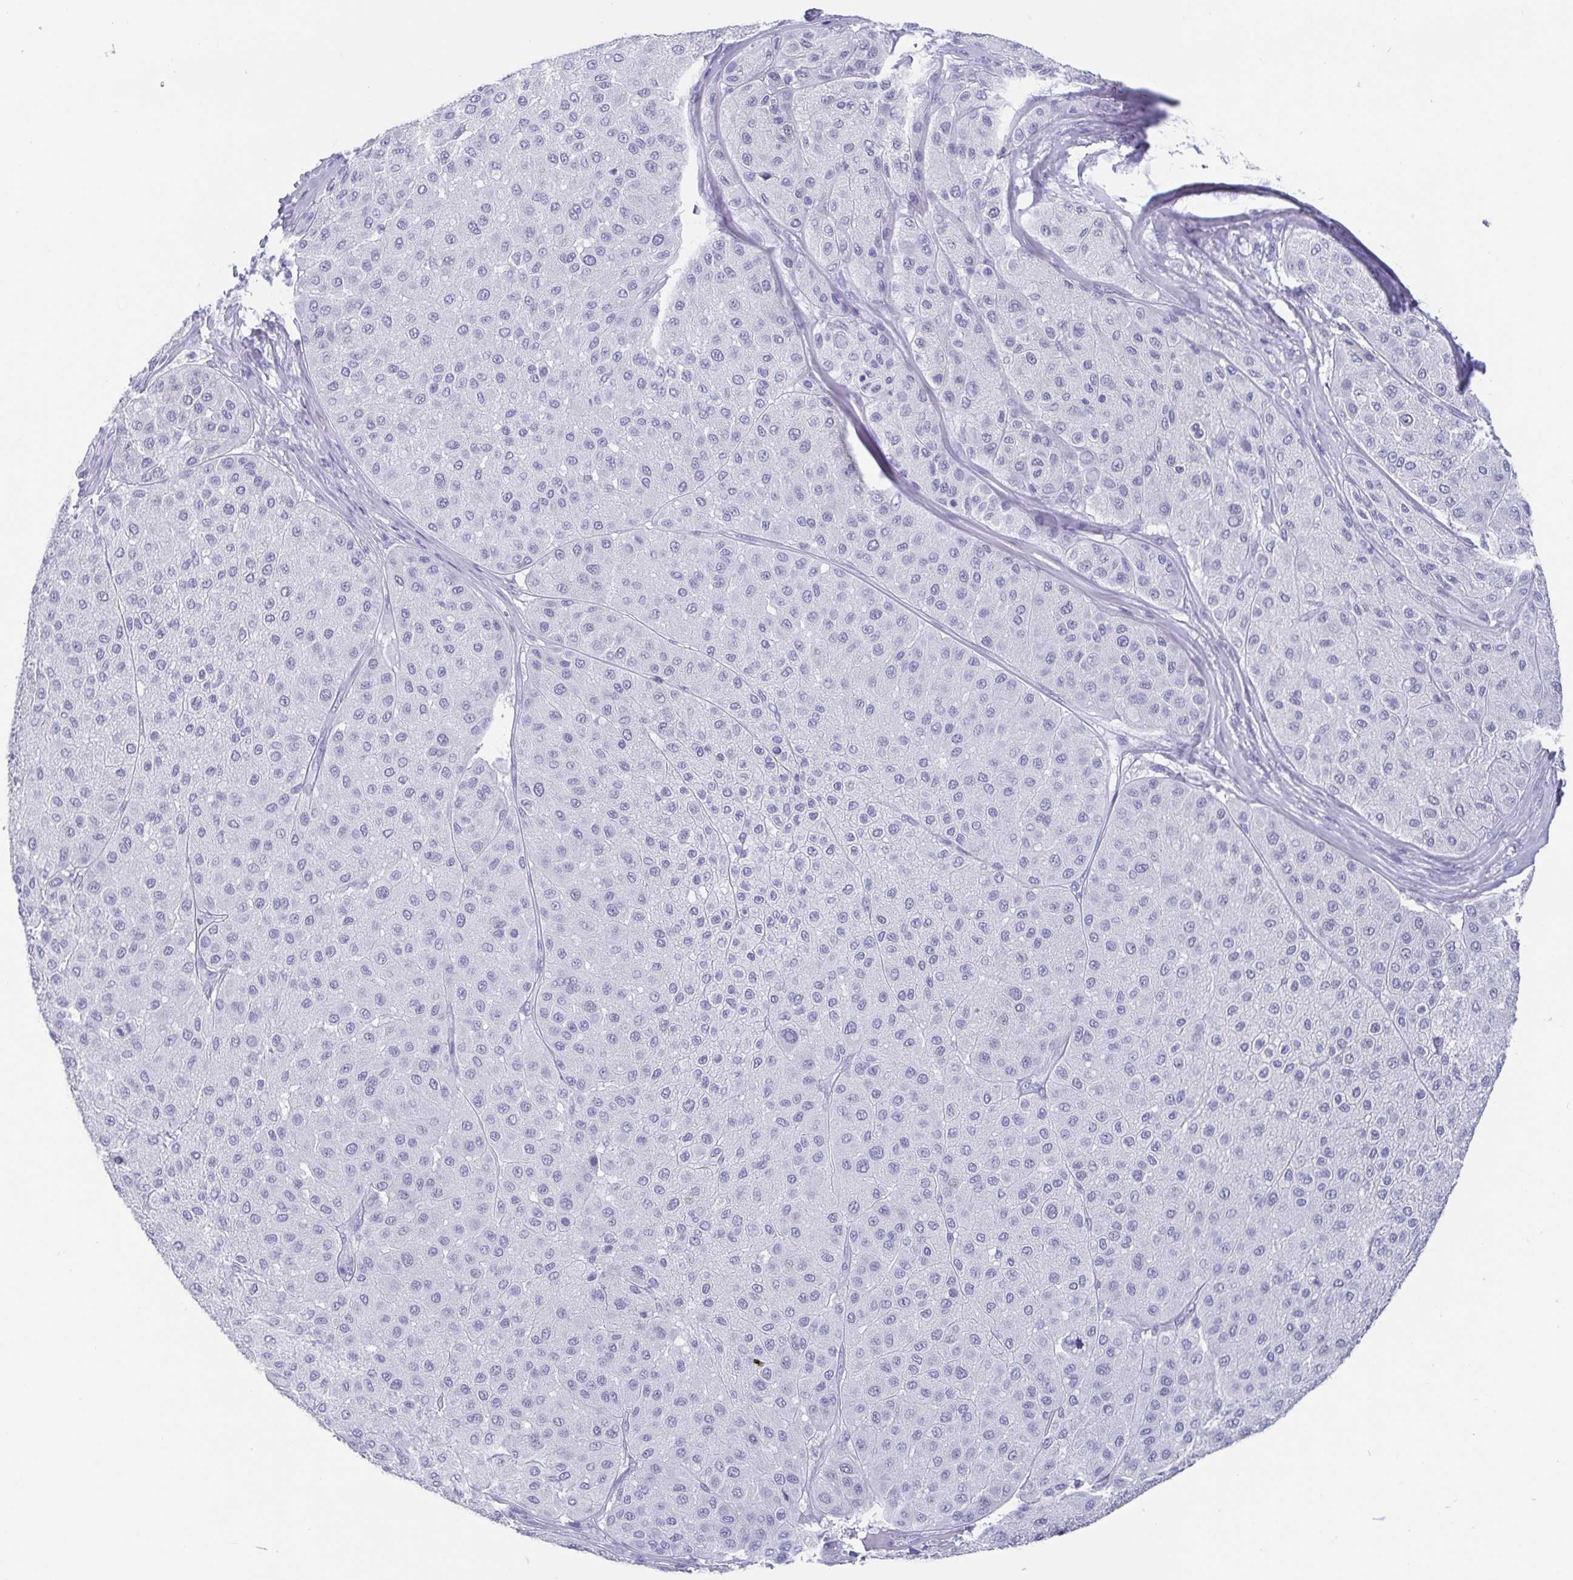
{"staining": {"intensity": "negative", "quantity": "none", "location": "none"}, "tissue": "melanoma", "cell_type": "Tumor cells", "image_type": "cancer", "snomed": [{"axis": "morphology", "description": "Malignant melanoma, Metastatic site"}, {"axis": "topography", "description": "Smooth muscle"}], "caption": "Immunohistochemistry (IHC) micrograph of neoplastic tissue: malignant melanoma (metastatic site) stained with DAB exhibits no significant protein expression in tumor cells.", "gene": "SCGN", "patient": {"sex": "male", "age": 41}}